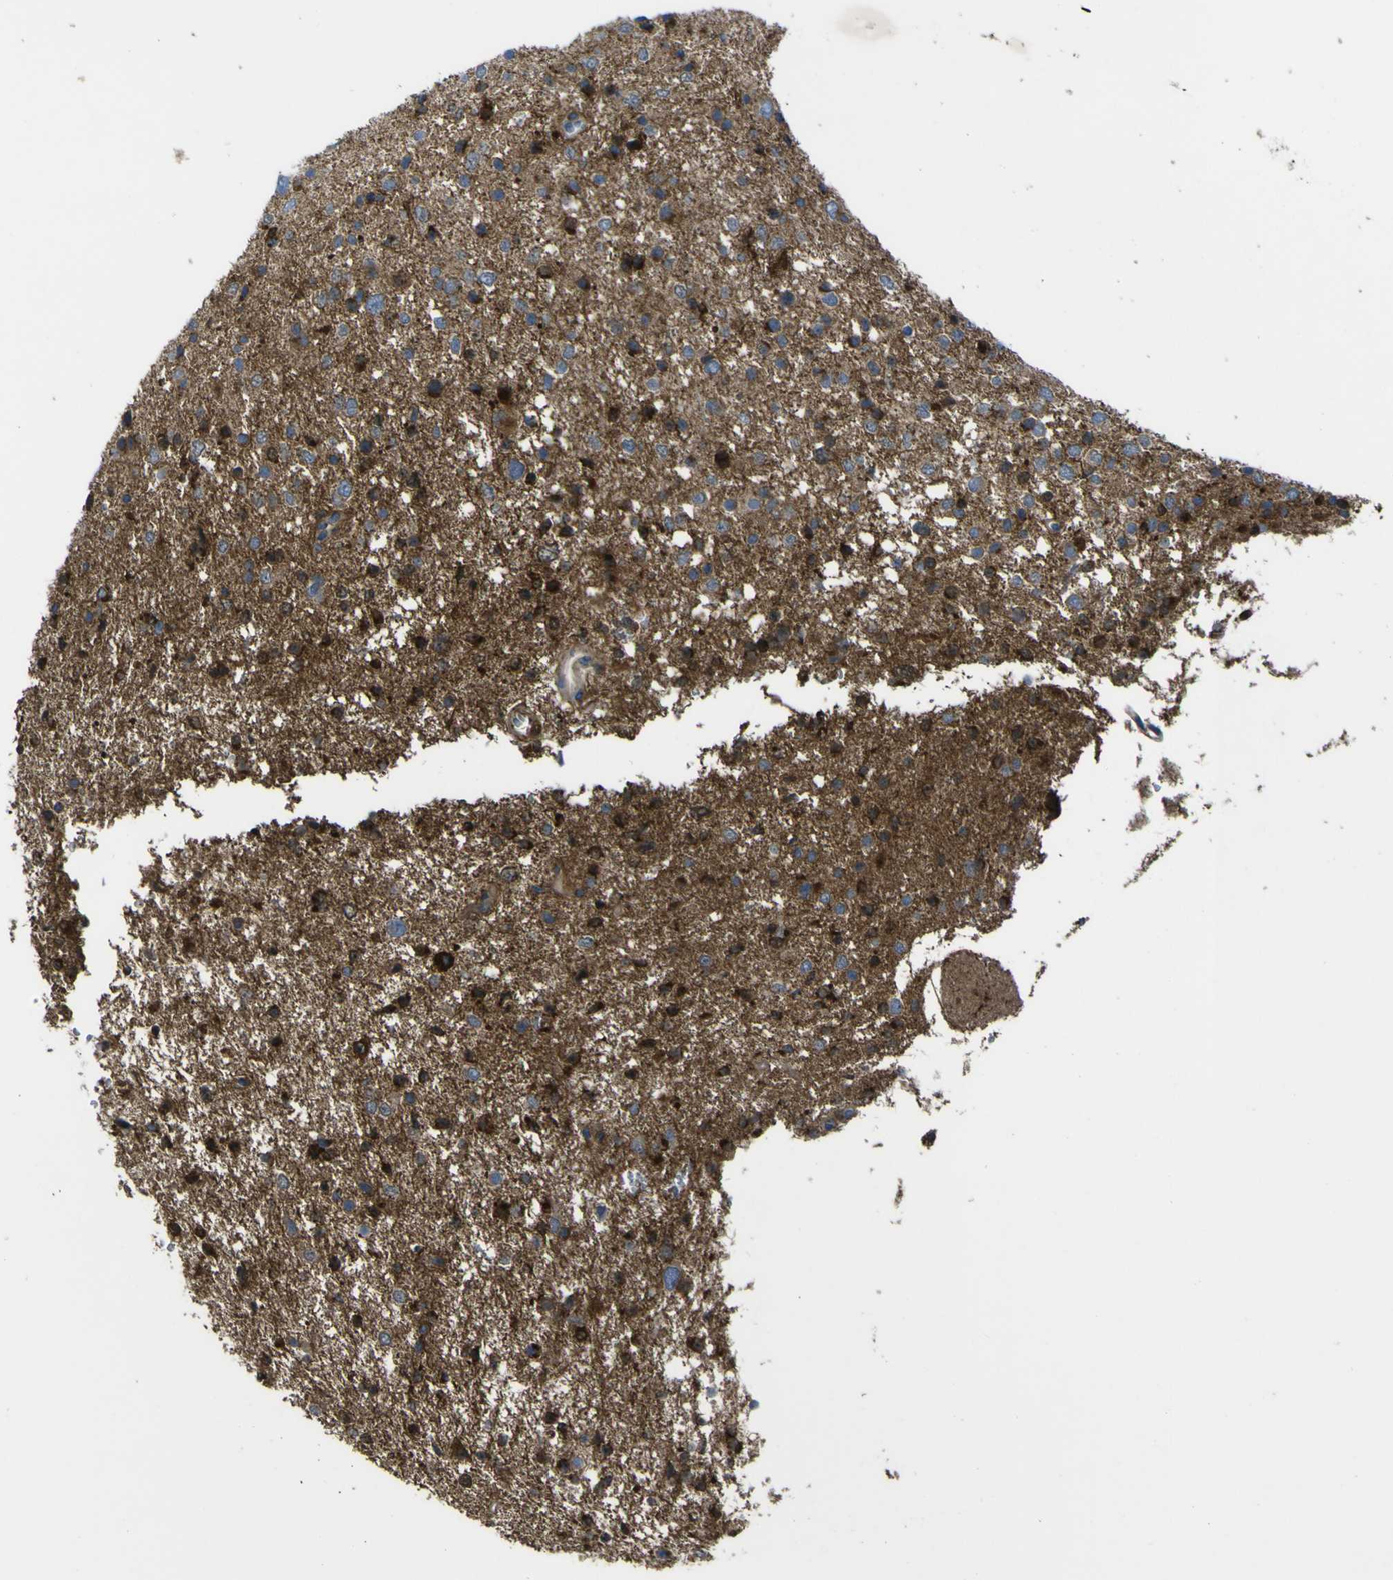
{"staining": {"intensity": "strong", "quantity": "25%-75%", "location": "cytoplasmic/membranous"}, "tissue": "glioma", "cell_type": "Tumor cells", "image_type": "cancer", "snomed": [{"axis": "morphology", "description": "Glioma, malignant, Low grade"}, {"axis": "topography", "description": "Brain"}], "caption": "Human glioma stained for a protein (brown) reveals strong cytoplasmic/membranous positive positivity in approximately 25%-75% of tumor cells.", "gene": "CST3", "patient": {"sex": "female", "age": 37}}